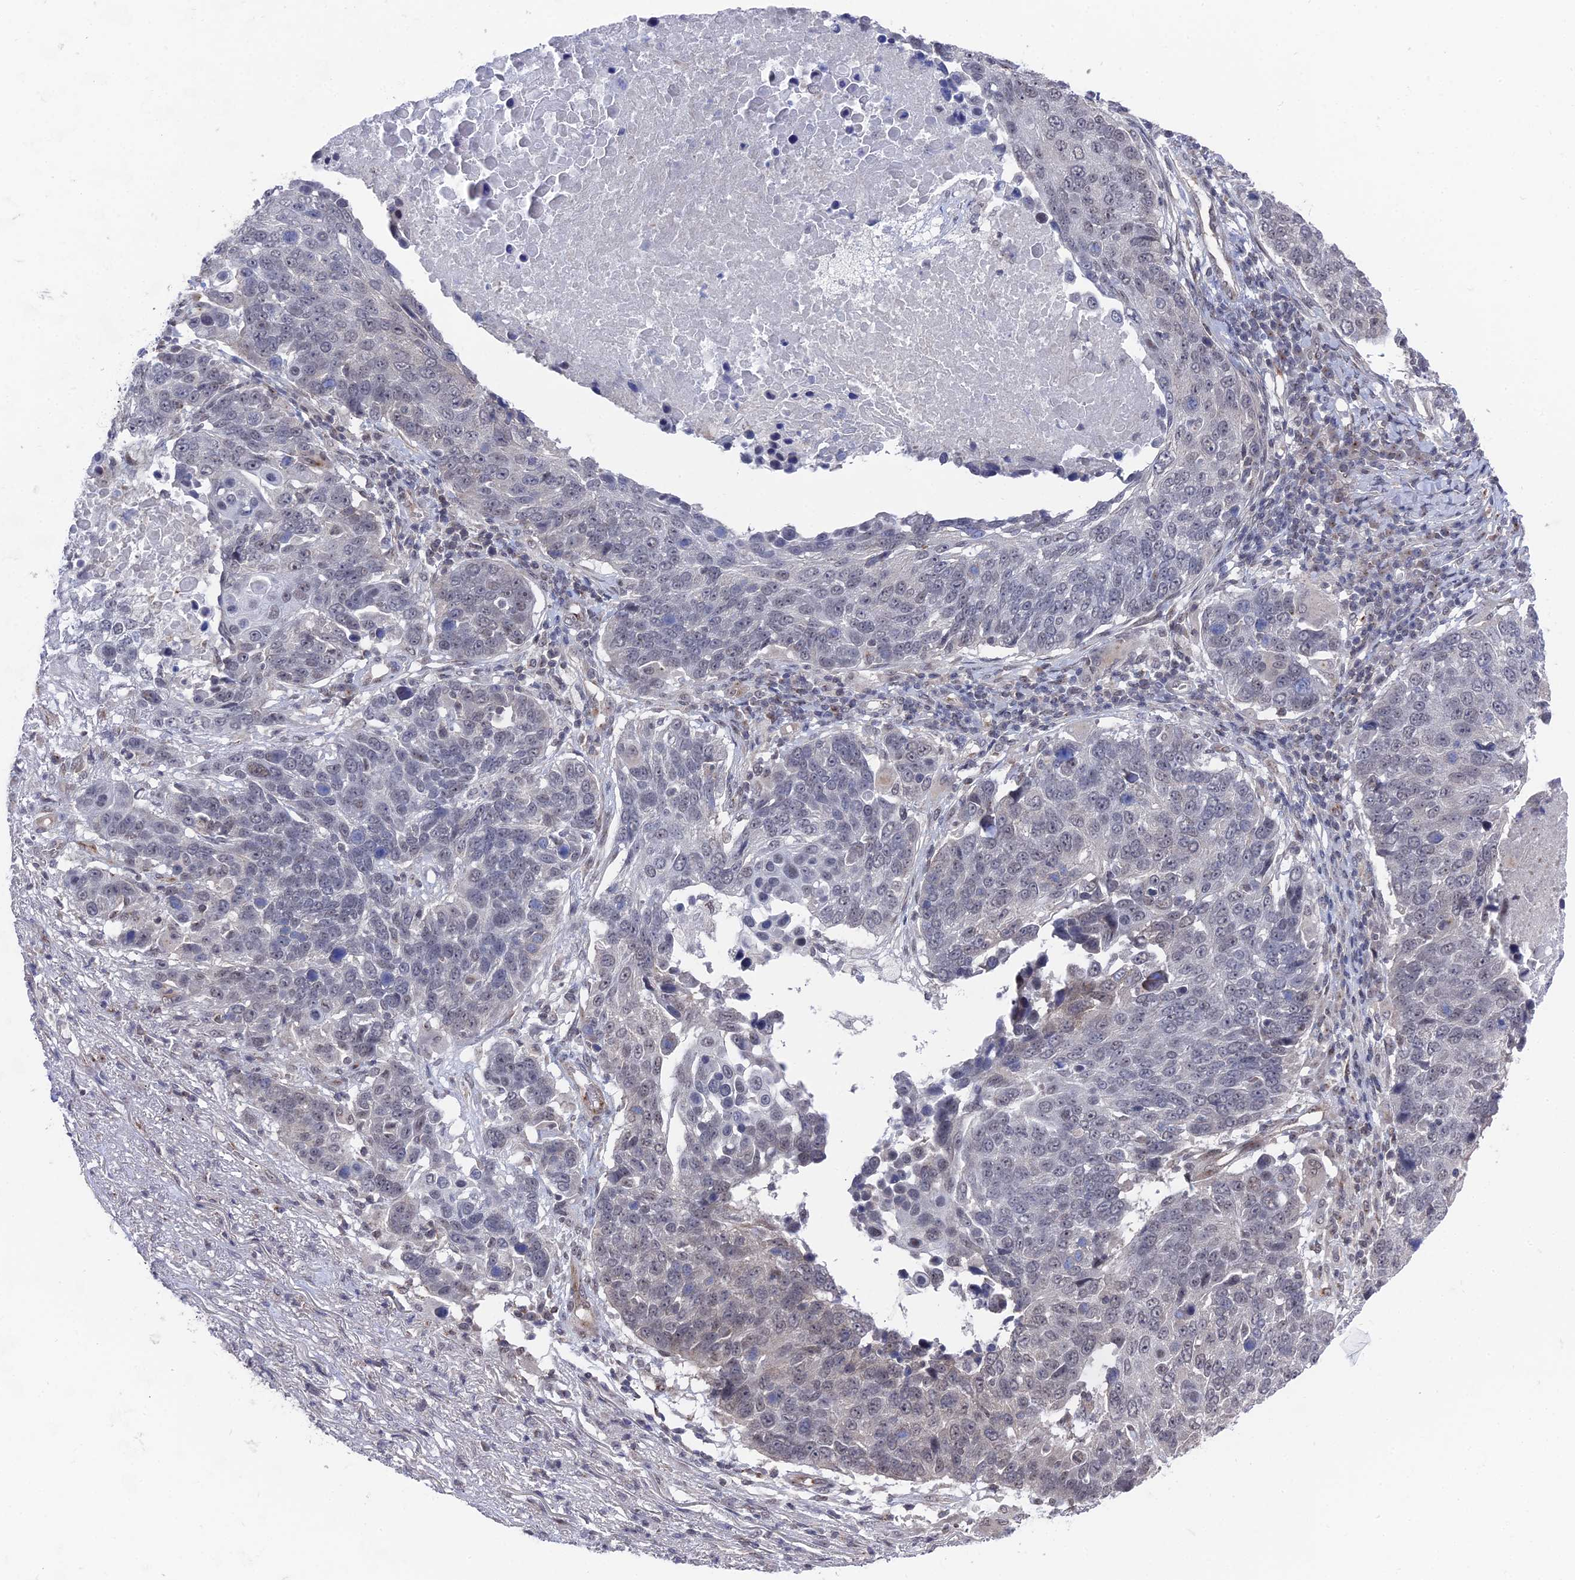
{"staining": {"intensity": "weak", "quantity": "<25%", "location": "nuclear"}, "tissue": "lung cancer", "cell_type": "Tumor cells", "image_type": "cancer", "snomed": [{"axis": "morphology", "description": "Normal tissue, NOS"}, {"axis": "morphology", "description": "Squamous cell carcinoma, NOS"}, {"axis": "topography", "description": "Lymph node"}, {"axis": "topography", "description": "Lung"}], "caption": "The image exhibits no staining of tumor cells in lung squamous cell carcinoma.", "gene": "FHIP2A", "patient": {"sex": "male", "age": 66}}